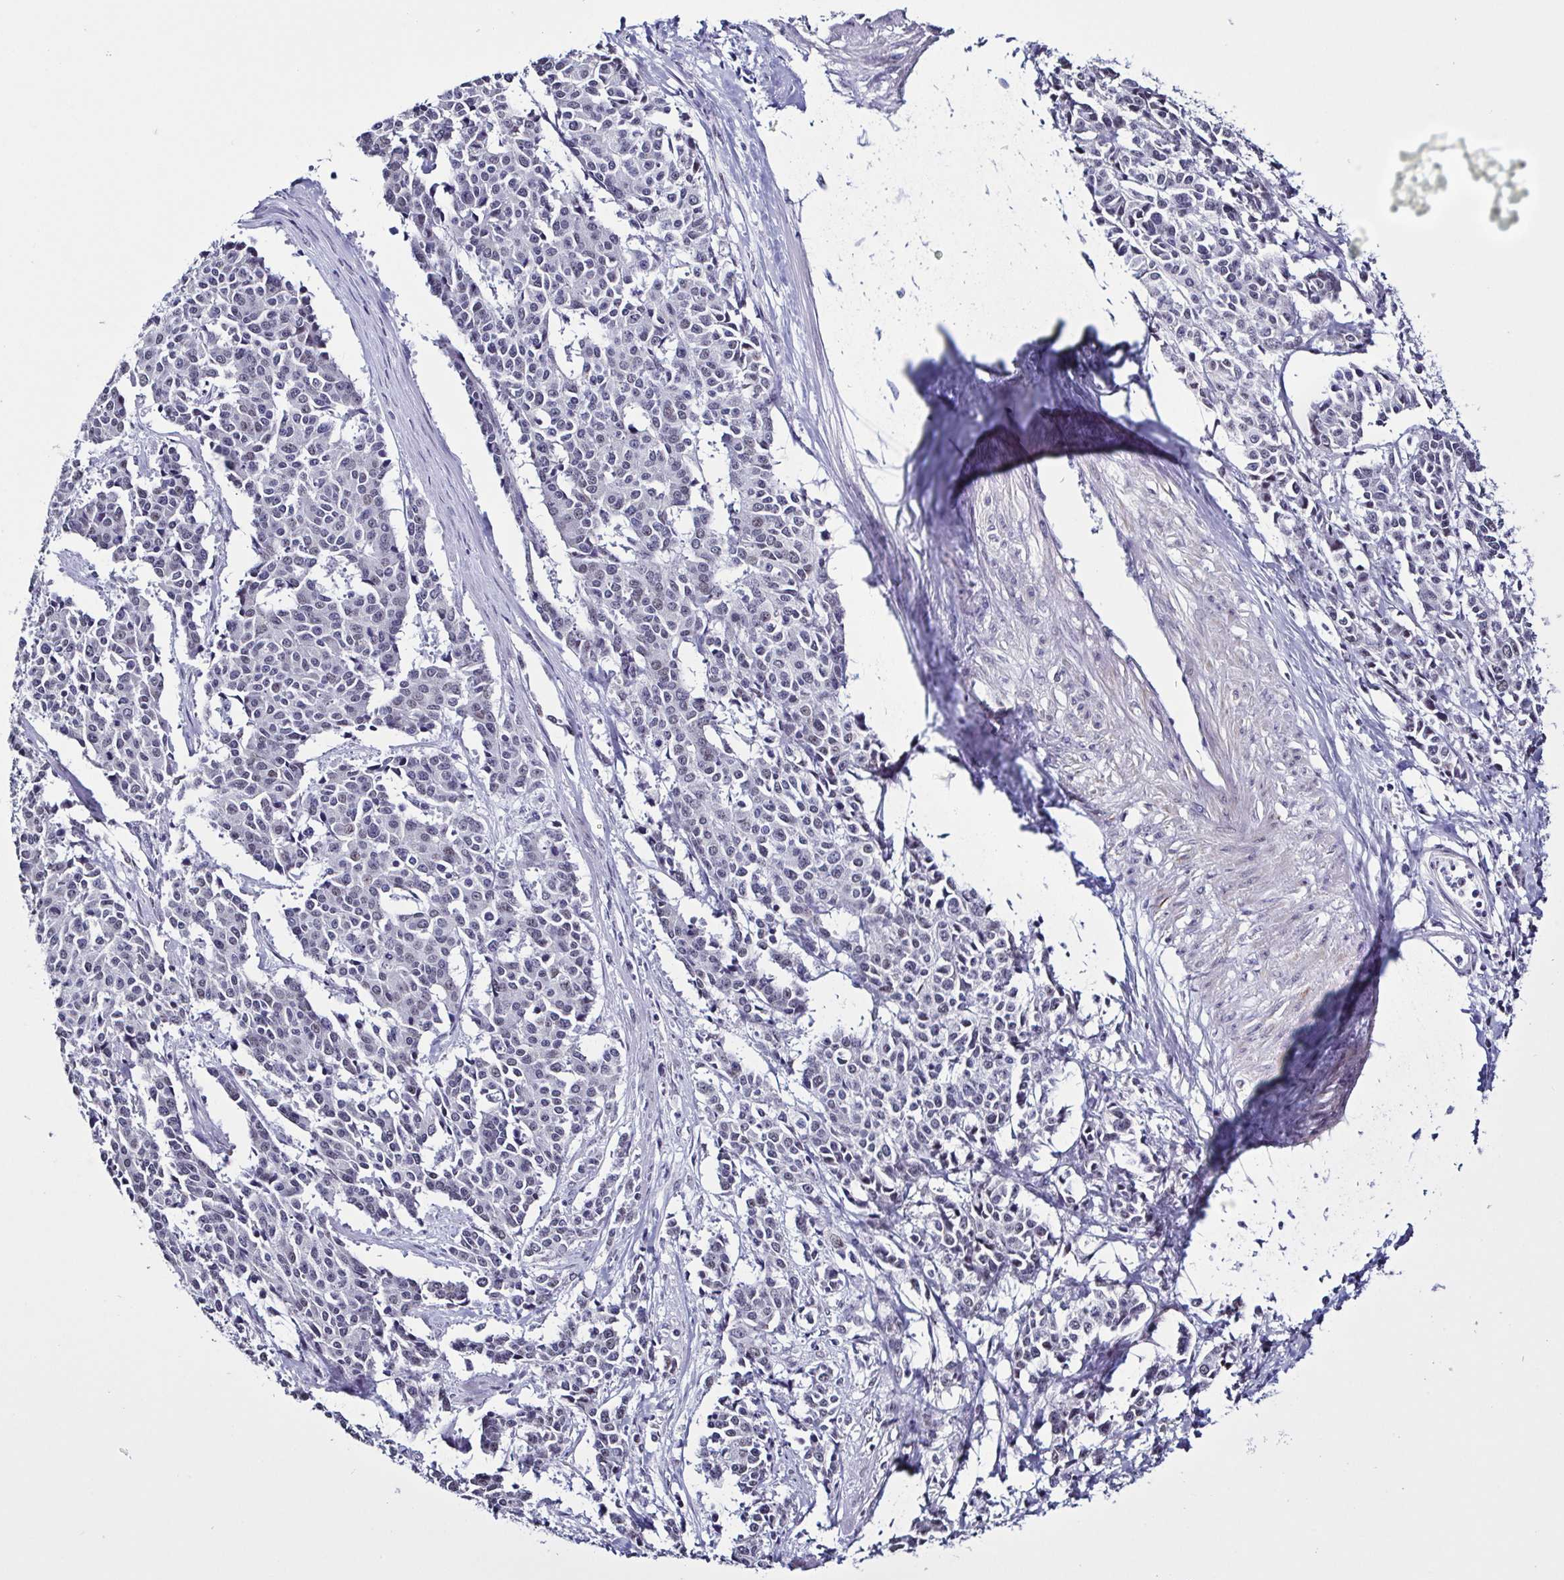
{"staining": {"intensity": "negative", "quantity": "none", "location": "none"}, "tissue": "cervical cancer", "cell_type": "Tumor cells", "image_type": "cancer", "snomed": [{"axis": "morphology", "description": "Squamous cell carcinoma, NOS"}, {"axis": "topography", "description": "Cervix"}], "caption": "This is an immunohistochemistry photomicrograph of human squamous cell carcinoma (cervical). There is no expression in tumor cells.", "gene": "TMEM92", "patient": {"sex": "female", "age": 28}}